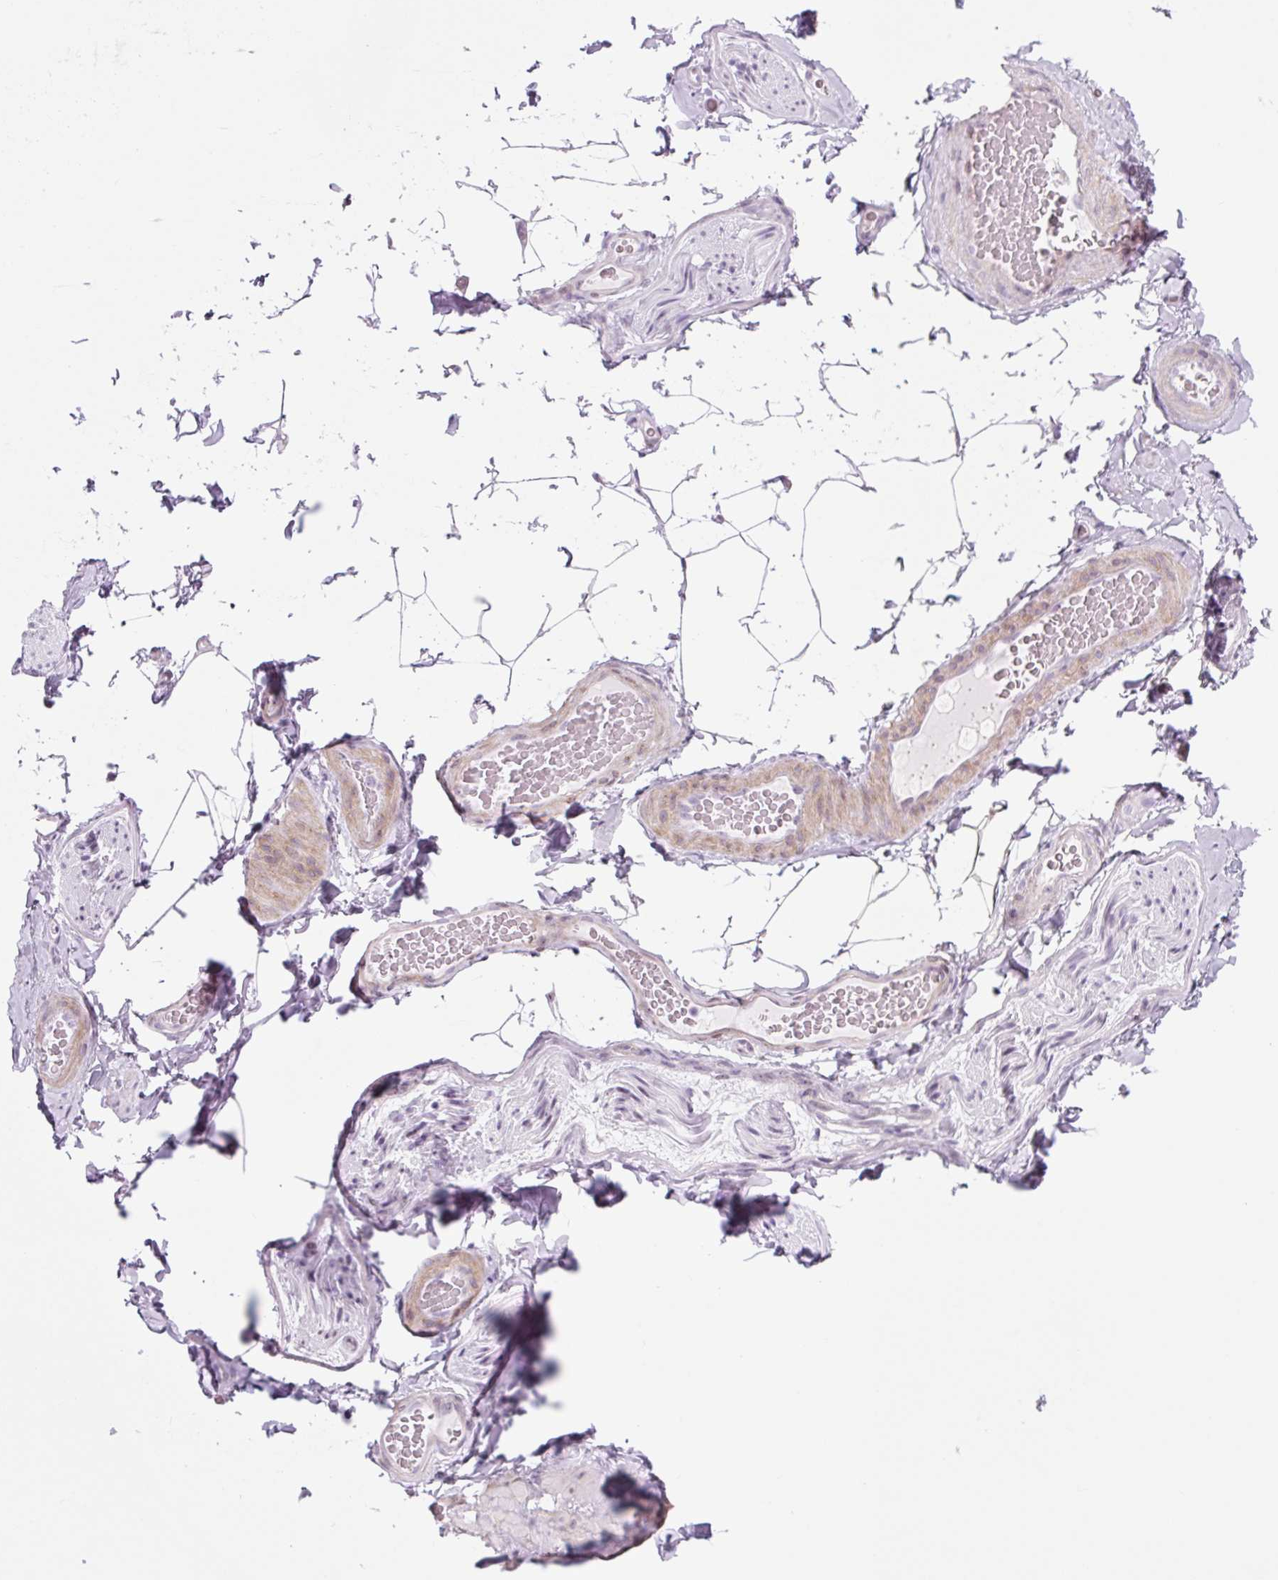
{"staining": {"intensity": "negative", "quantity": "none", "location": "none"}, "tissue": "adipose tissue", "cell_type": "Adipocytes", "image_type": "normal", "snomed": [{"axis": "morphology", "description": "Normal tissue, NOS"}, {"axis": "topography", "description": "Vascular tissue"}, {"axis": "topography", "description": "Peripheral nerve tissue"}], "caption": "IHC of normal adipose tissue reveals no positivity in adipocytes. (Brightfield microscopy of DAB immunohistochemistry (IHC) at high magnification).", "gene": "RRS1", "patient": {"sex": "male", "age": 41}}